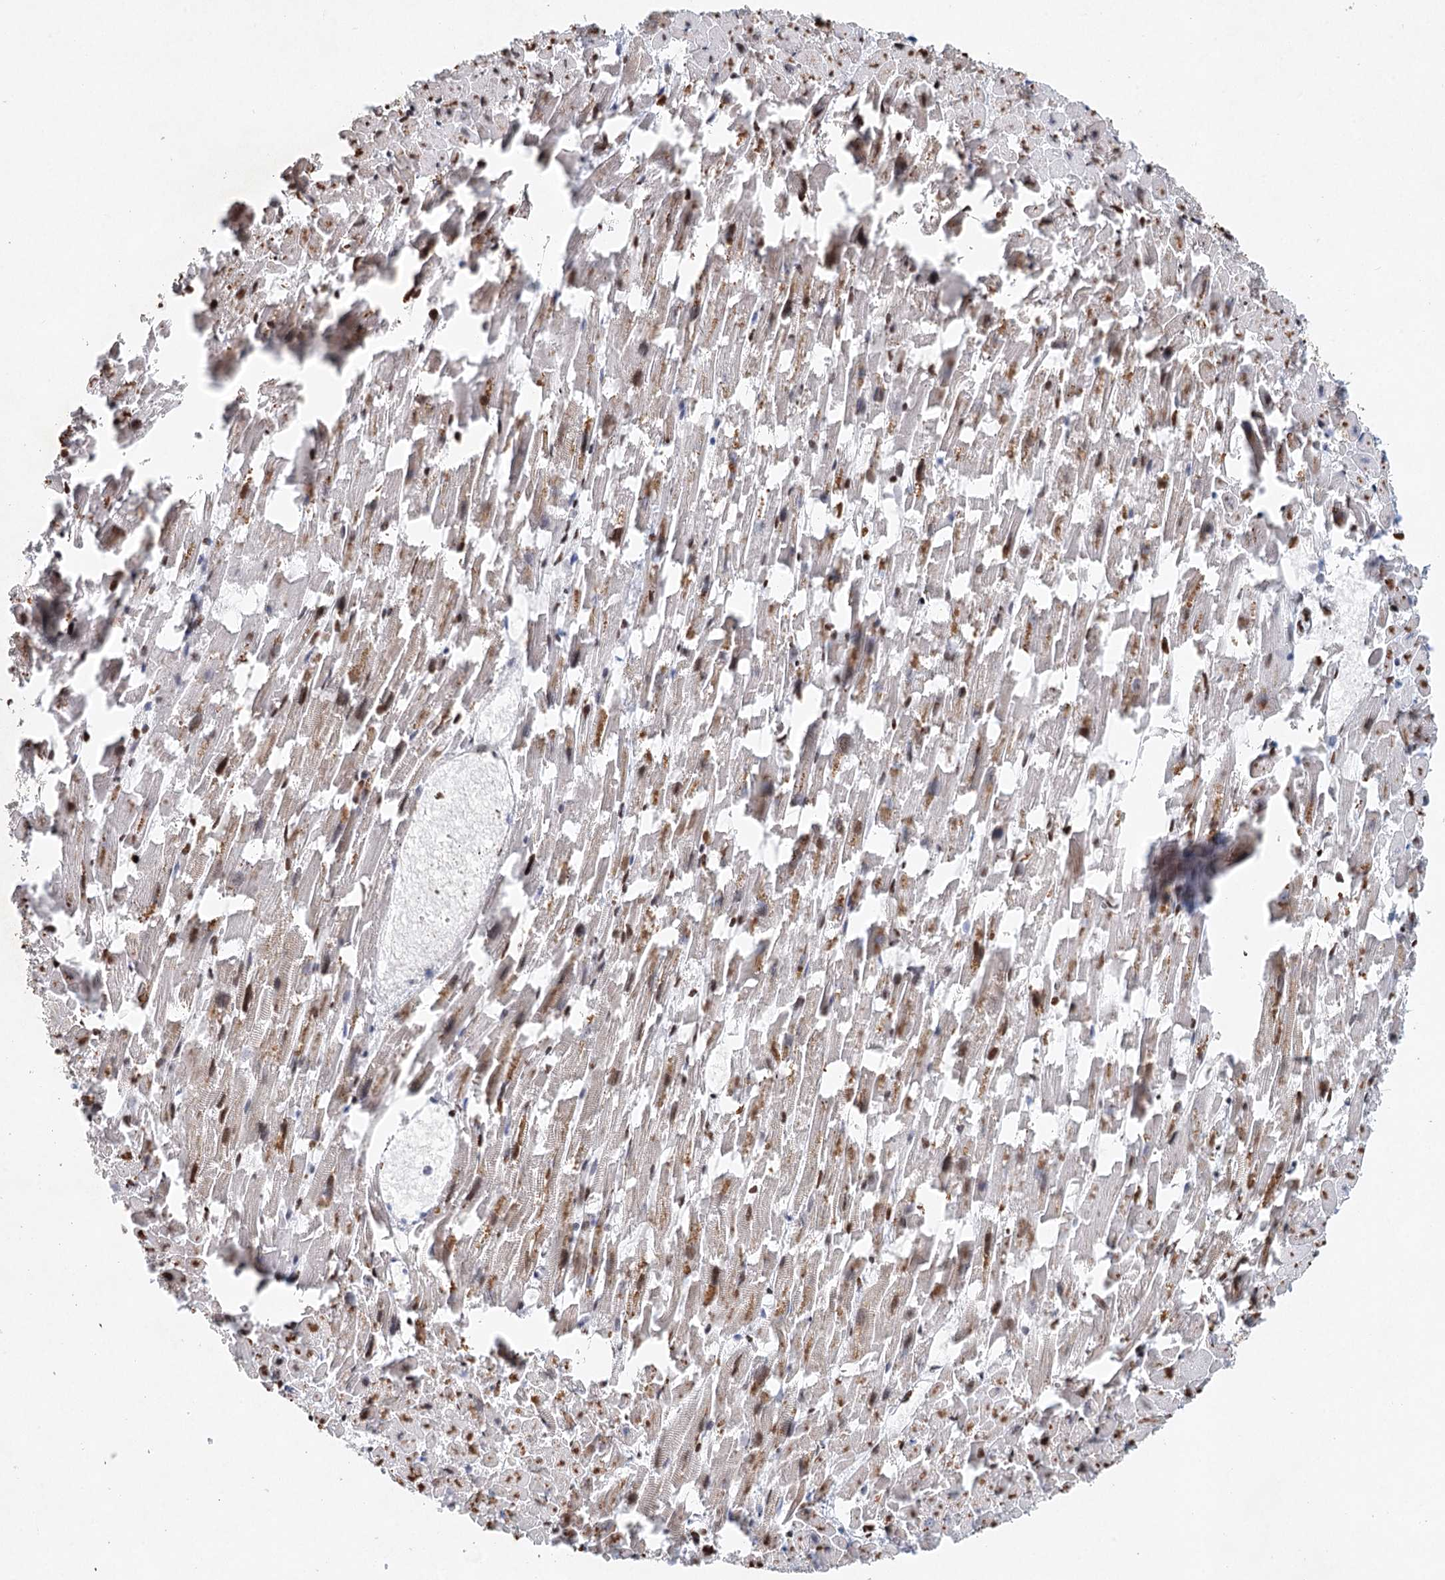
{"staining": {"intensity": "moderate", "quantity": ">75%", "location": "cytoplasmic/membranous,nuclear"}, "tissue": "heart muscle", "cell_type": "Cardiomyocytes", "image_type": "normal", "snomed": [{"axis": "morphology", "description": "Normal tissue, NOS"}, {"axis": "topography", "description": "Heart"}], "caption": "Unremarkable heart muscle was stained to show a protein in brown. There is medium levels of moderate cytoplasmic/membranous,nuclear staining in approximately >75% of cardiomyocytes. The protein is shown in brown color, while the nuclei are stained blue.", "gene": "XPO6", "patient": {"sex": "female", "age": 64}}